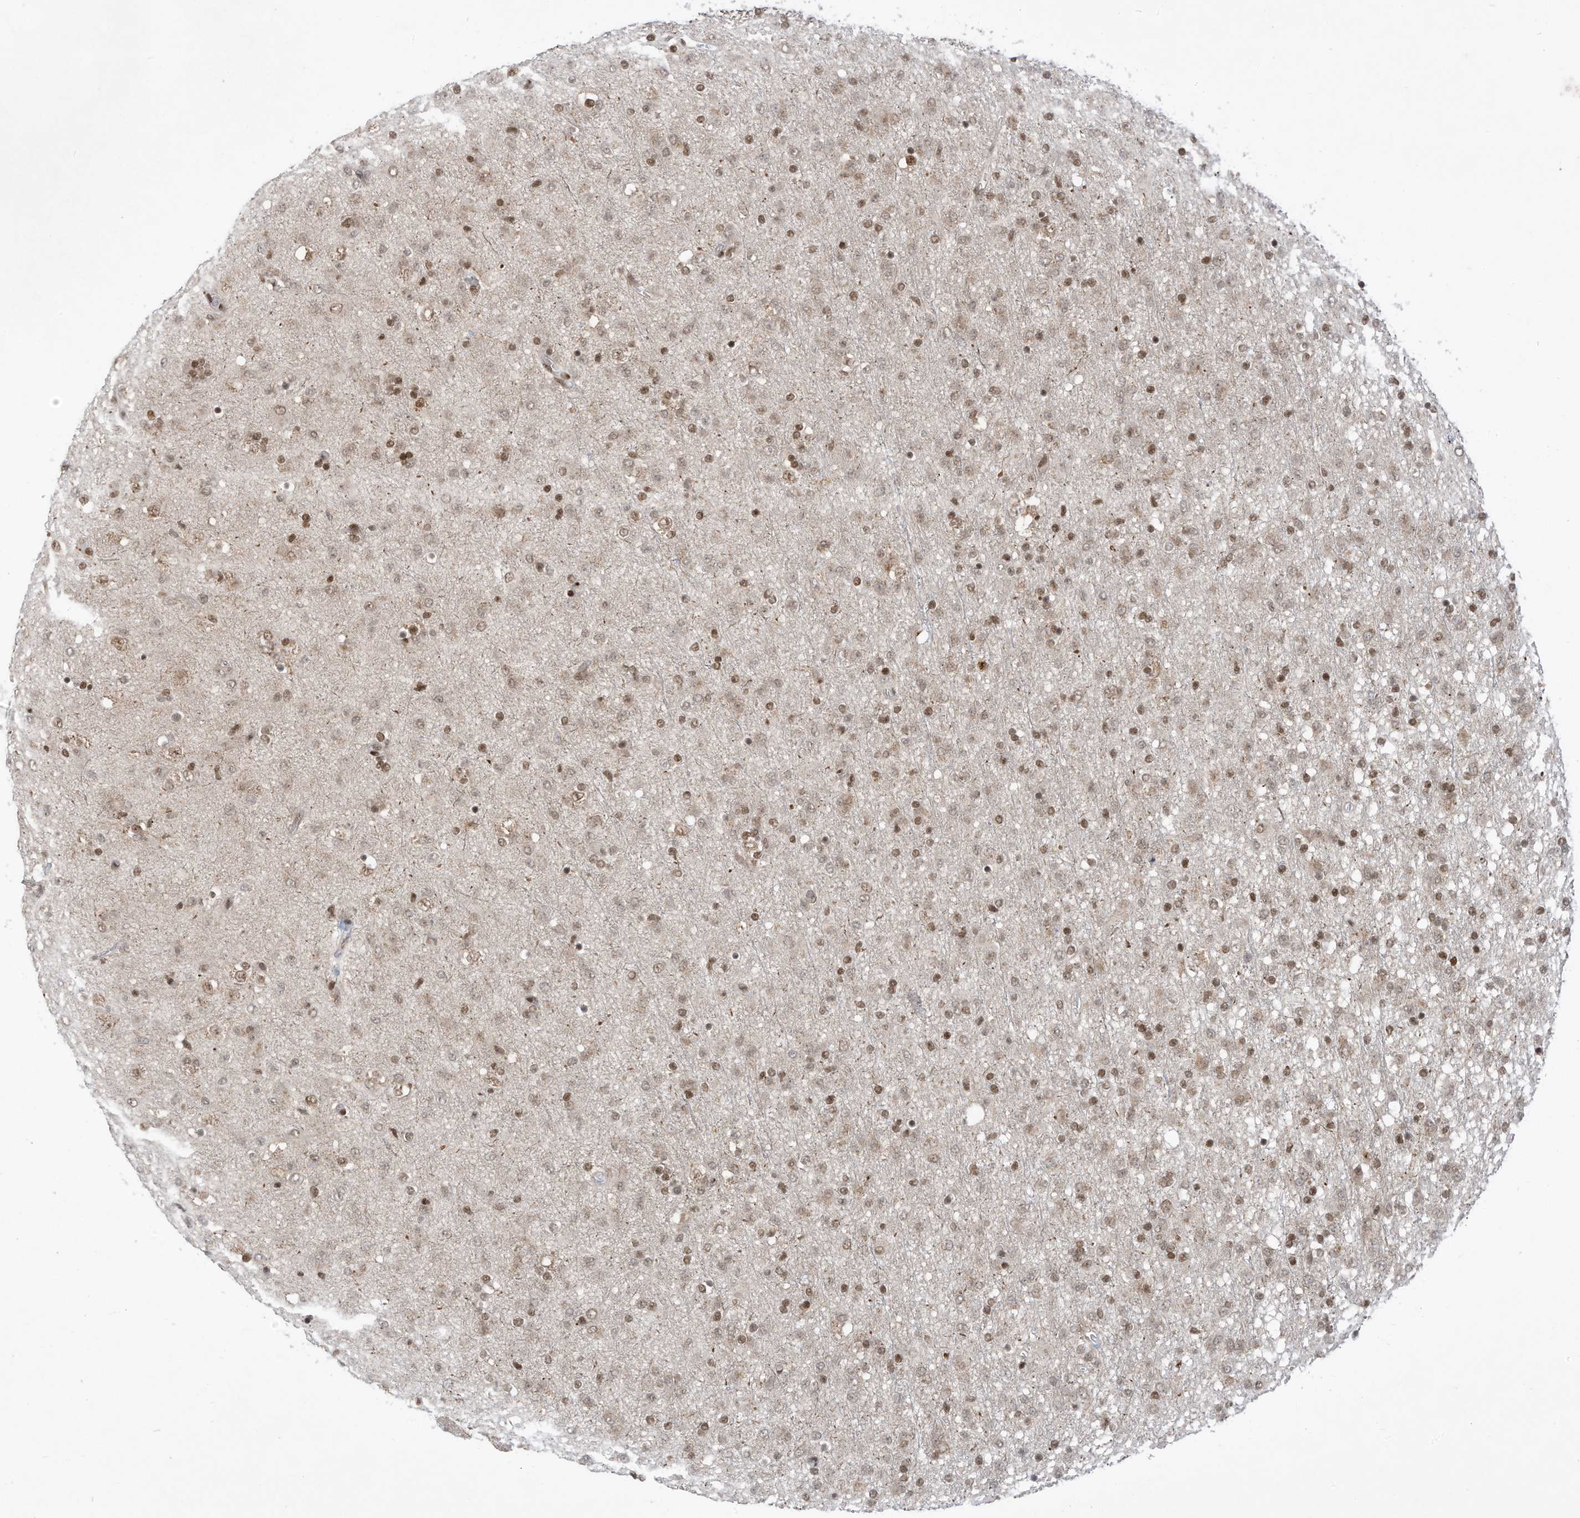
{"staining": {"intensity": "moderate", "quantity": ">75%", "location": "nuclear"}, "tissue": "glioma", "cell_type": "Tumor cells", "image_type": "cancer", "snomed": [{"axis": "morphology", "description": "Glioma, malignant, Low grade"}, {"axis": "topography", "description": "Brain"}], "caption": "The histopathology image reveals staining of glioma, revealing moderate nuclear protein positivity (brown color) within tumor cells.", "gene": "AURKAIP1", "patient": {"sex": "male", "age": 65}}